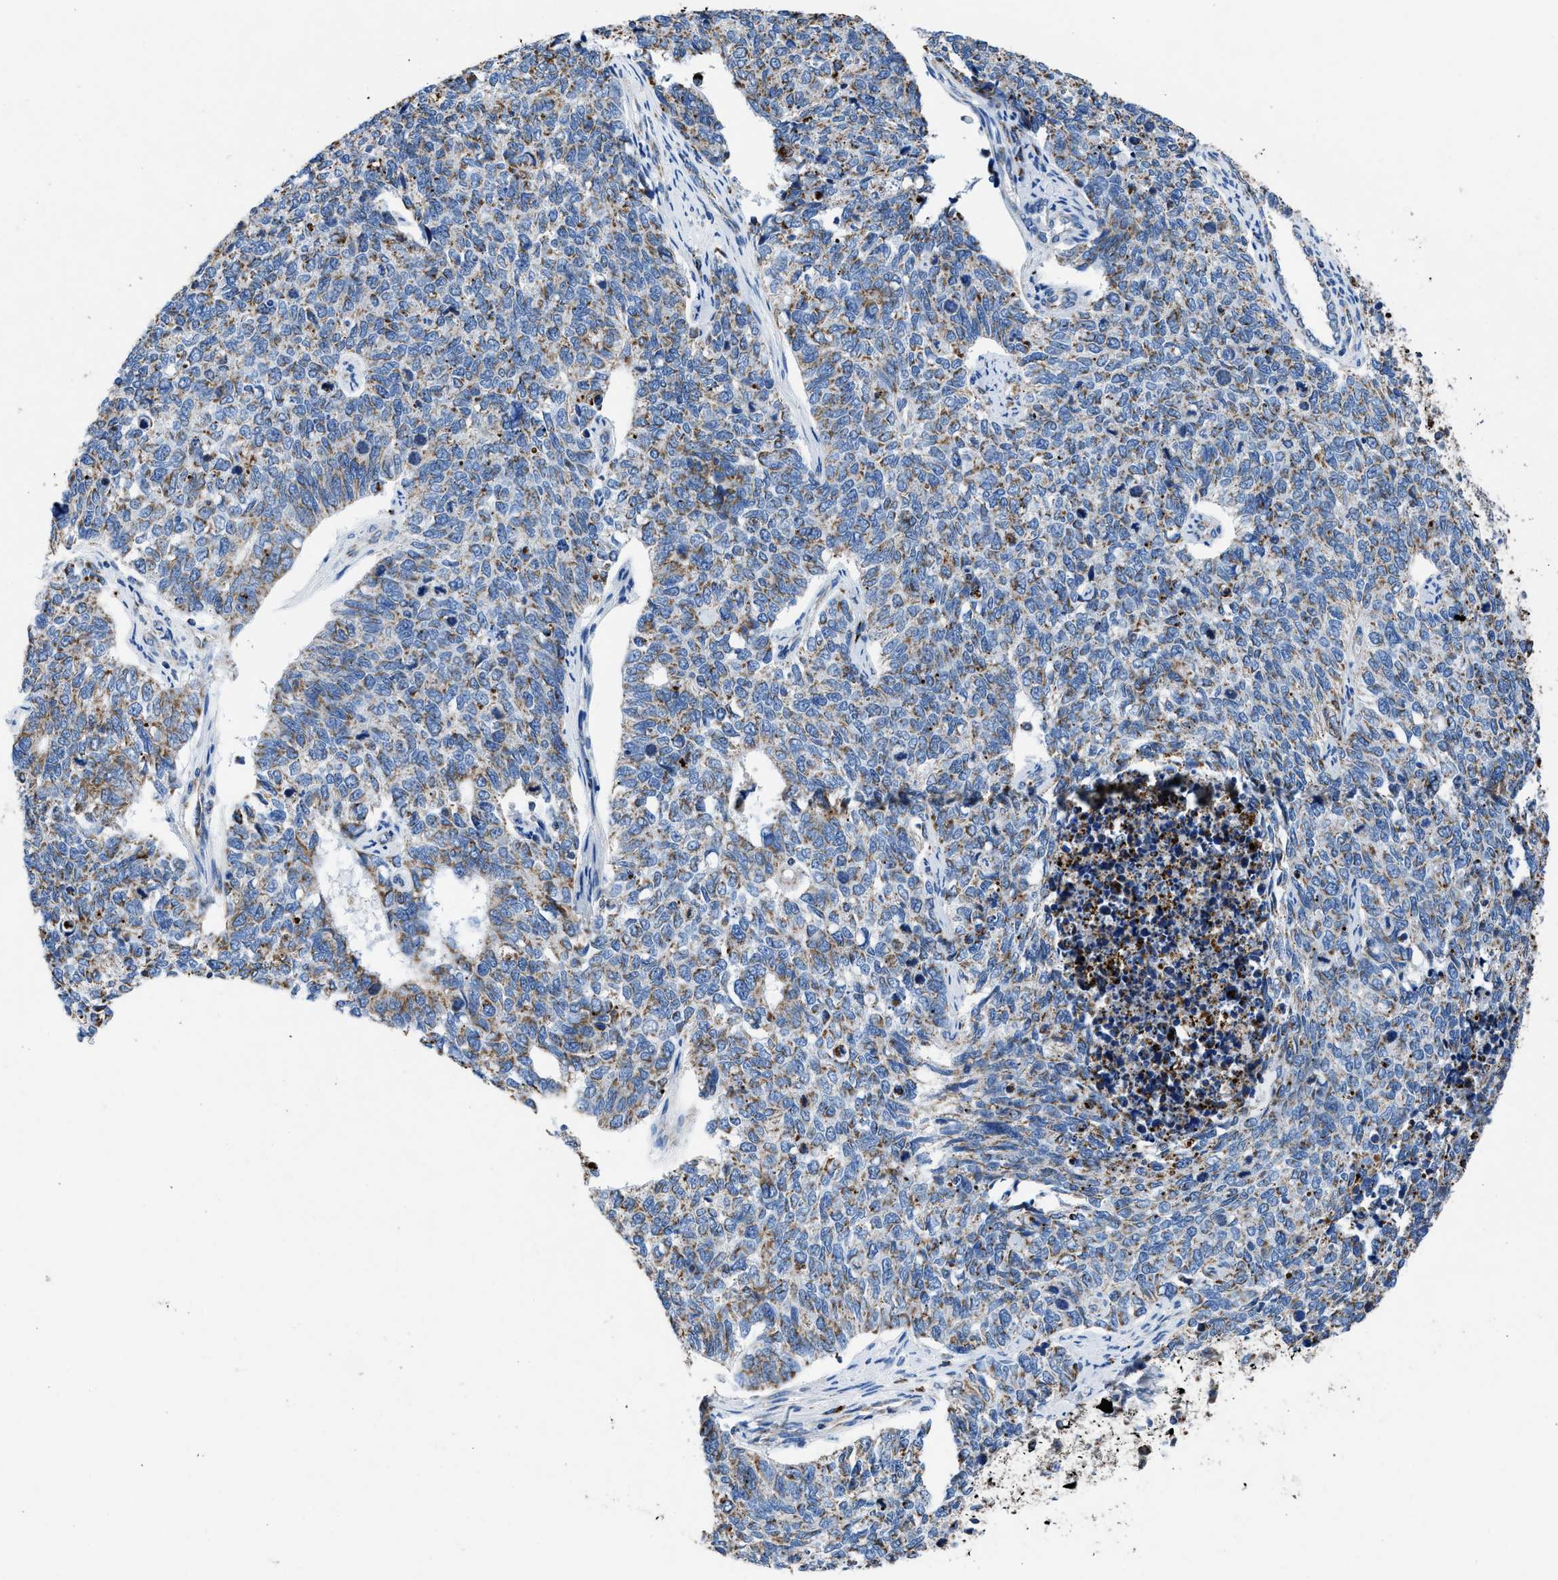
{"staining": {"intensity": "moderate", "quantity": "25%-75%", "location": "cytoplasmic/membranous"}, "tissue": "cervical cancer", "cell_type": "Tumor cells", "image_type": "cancer", "snomed": [{"axis": "morphology", "description": "Squamous cell carcinoma, NOS"}, {"axis": "topography", "description": "Cervix"}], "caption": "Cervical cancer (squamous cell carcinoma) stained for a protein (brown) displays moderate cytoplasmic/membranous positive positivity in about 25%-75% of tumor cells.", "gene": "ZDHHC3", "patient": {"sex": "female", "age": 63}}